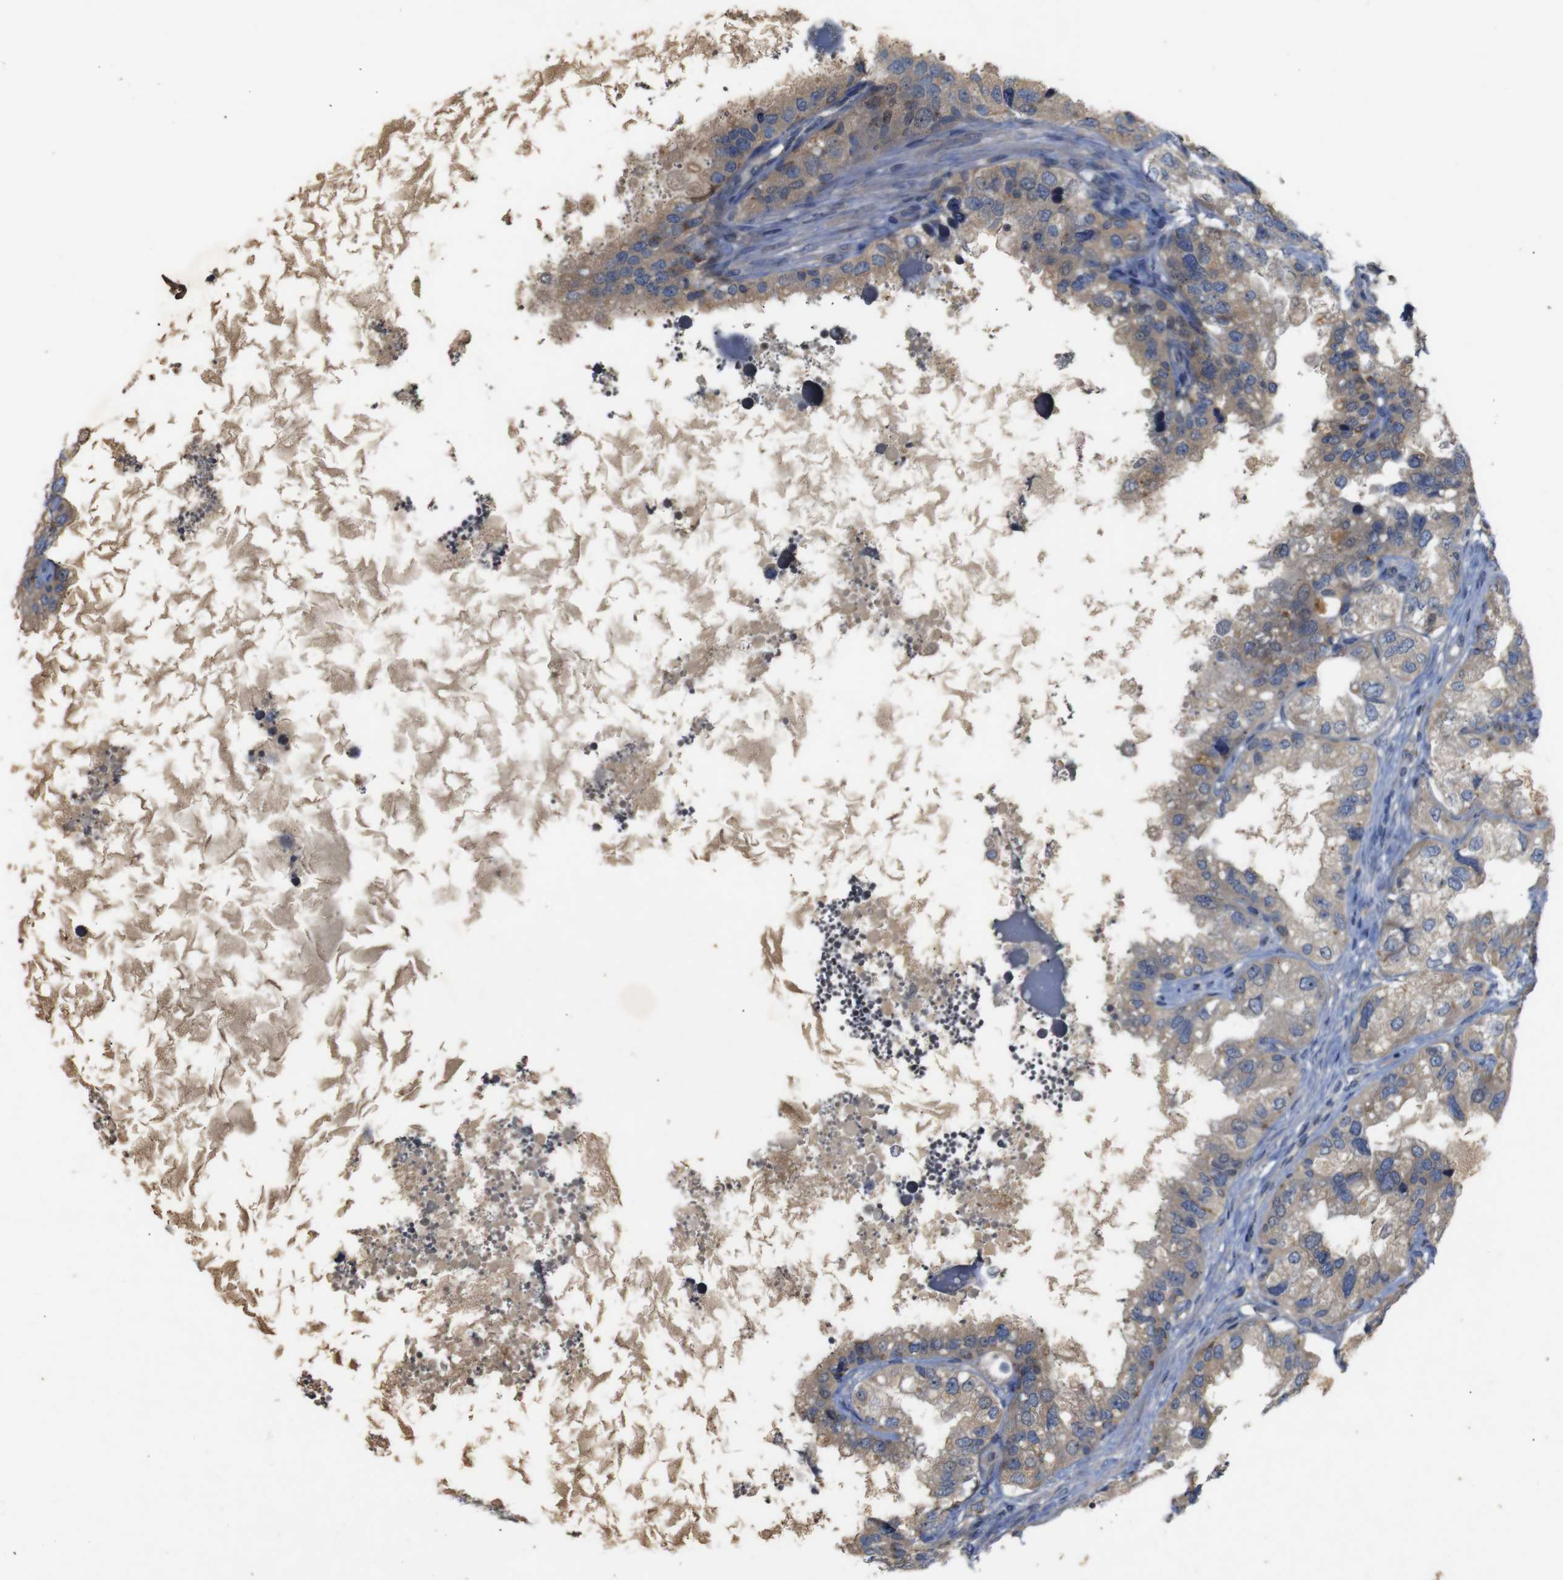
{"staining": {"intensity": "moderate", "quantity": ">75%", "location": "cytoplasmic/membranous"}, "tissue": "seminal vesicle", "cell_type": "Glandular cells", "image_type": "normal", "snomed": [{"axis": "morphology", "description": "Normal tissue, NOS"}, {"axis": "topography", "description": "Seminal veicle"}], "caption": "Seminal vesicle stained with immunohistochemistry (IHC) shows moderate cytoplasmic/membranous expression in about >75% of glandular cells. Using DAB (3,3'-diaminobenzidine) (brown) and hematoxylin (blue) stains, captured at high magnification using brightfield microscopy.", "gene": "PTPN1", "patient": {"sex": "male", "age": 68}}